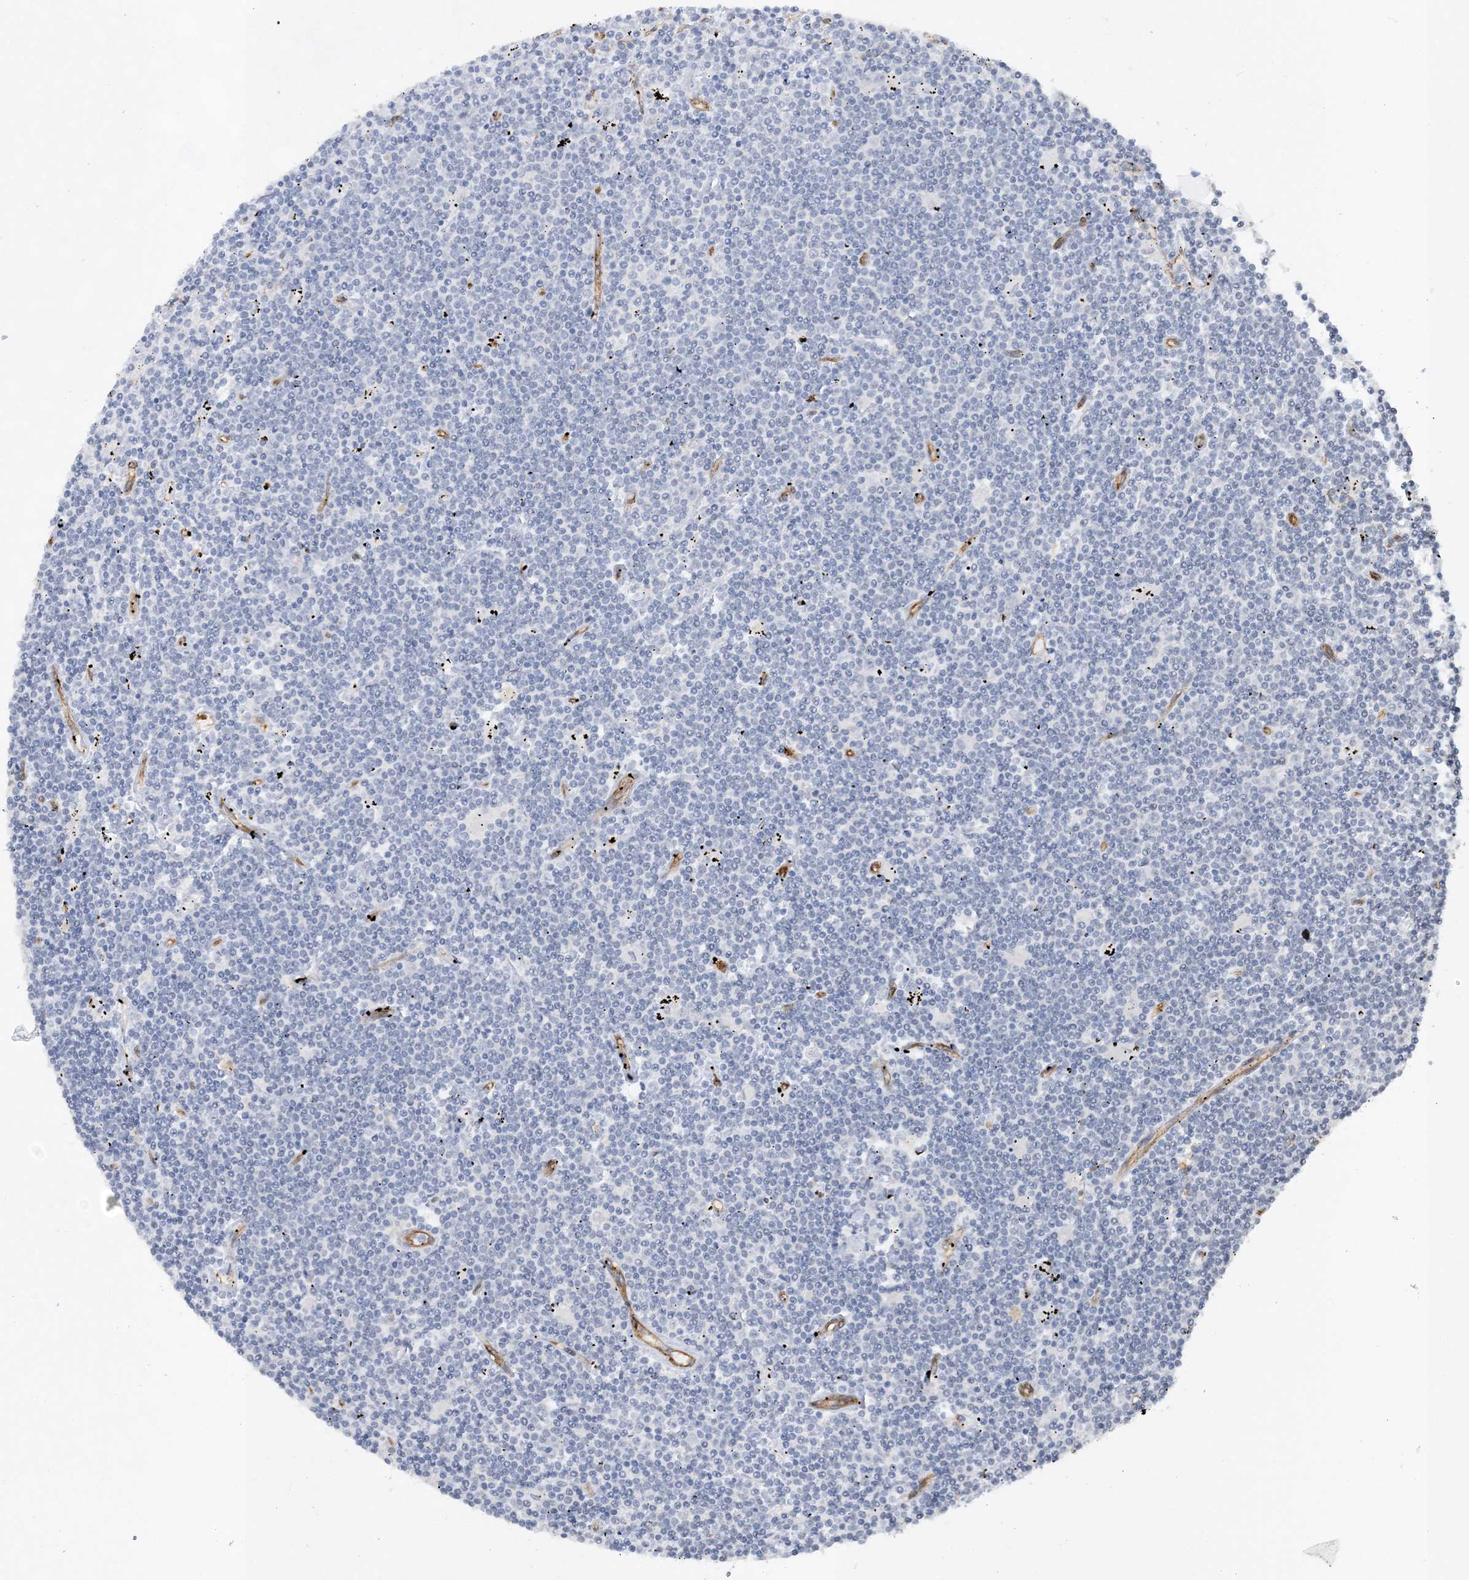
{"staining": {"intensity": "negative", "quantity": "none", "location": "none"}, "tissue": "lymphoma", "cell_type": "Tumor cells", "image_type": "cancer", "snomed": [{"axis": "morphology", "description": "Malignant lymphoma, non-Hodgkin's type, Low grade"}, {"axis": "topography", "description": "Spleen"}], "caption": "Tumor cells are negative for brown protein staining in lymphoma.", "gene": "RAI14", "patient": {"sex": "male", "age": 76}}